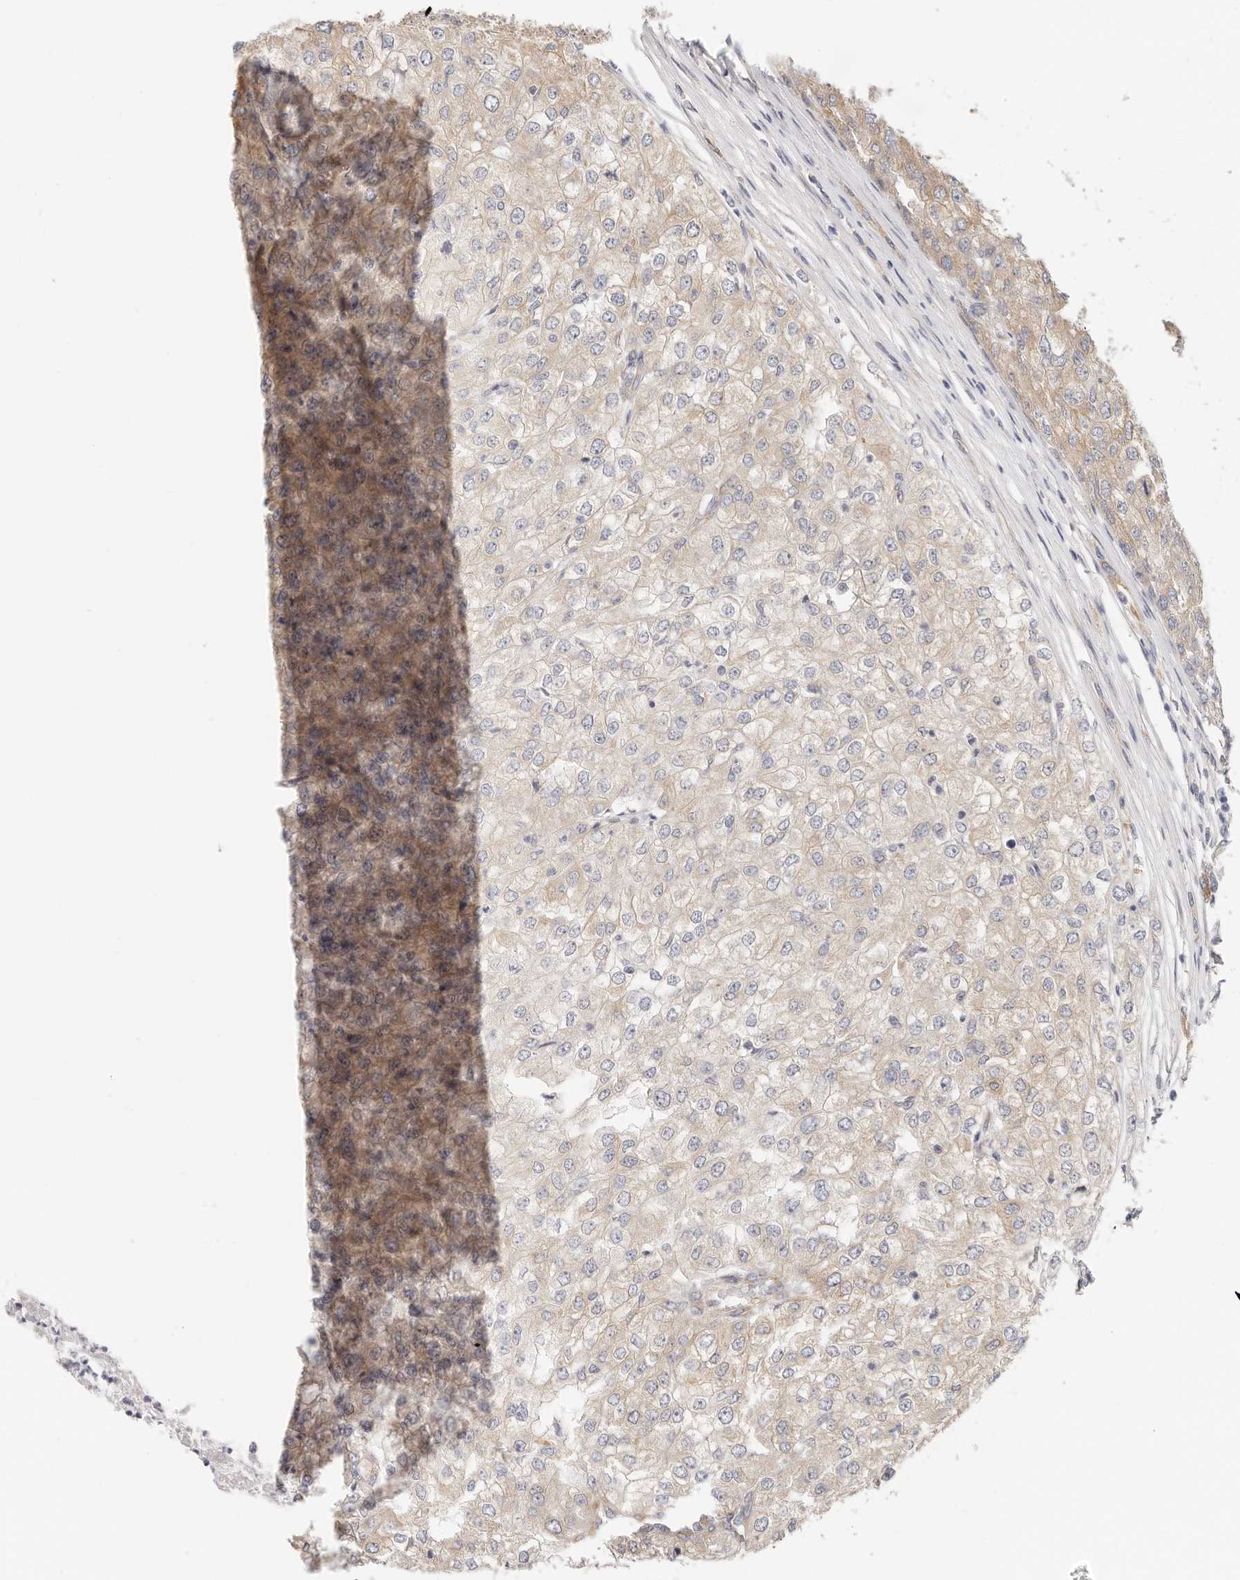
{"staining": {"intensity": "negative", "quantity": "none", "location": "none"}, "tissue": "renal cancer", "cell_type": "Tumor cells", "image_type": "cancer", "snomed": [{"axis": "morphology", "description": "Adenocarcinoma, NOS"}, {"axis": "topography", "description": "Kidney"}], "caption": "Immunohistochemistry (IHC) of human renal cancer (adenocarcinoma) shows no staining in tumor cells. (Brightfield microscopy of DAB immunohistochemistry (IHC) at high magnification).", "gene": "AFDN", "patient": {"sex": "female", "age": 54}}